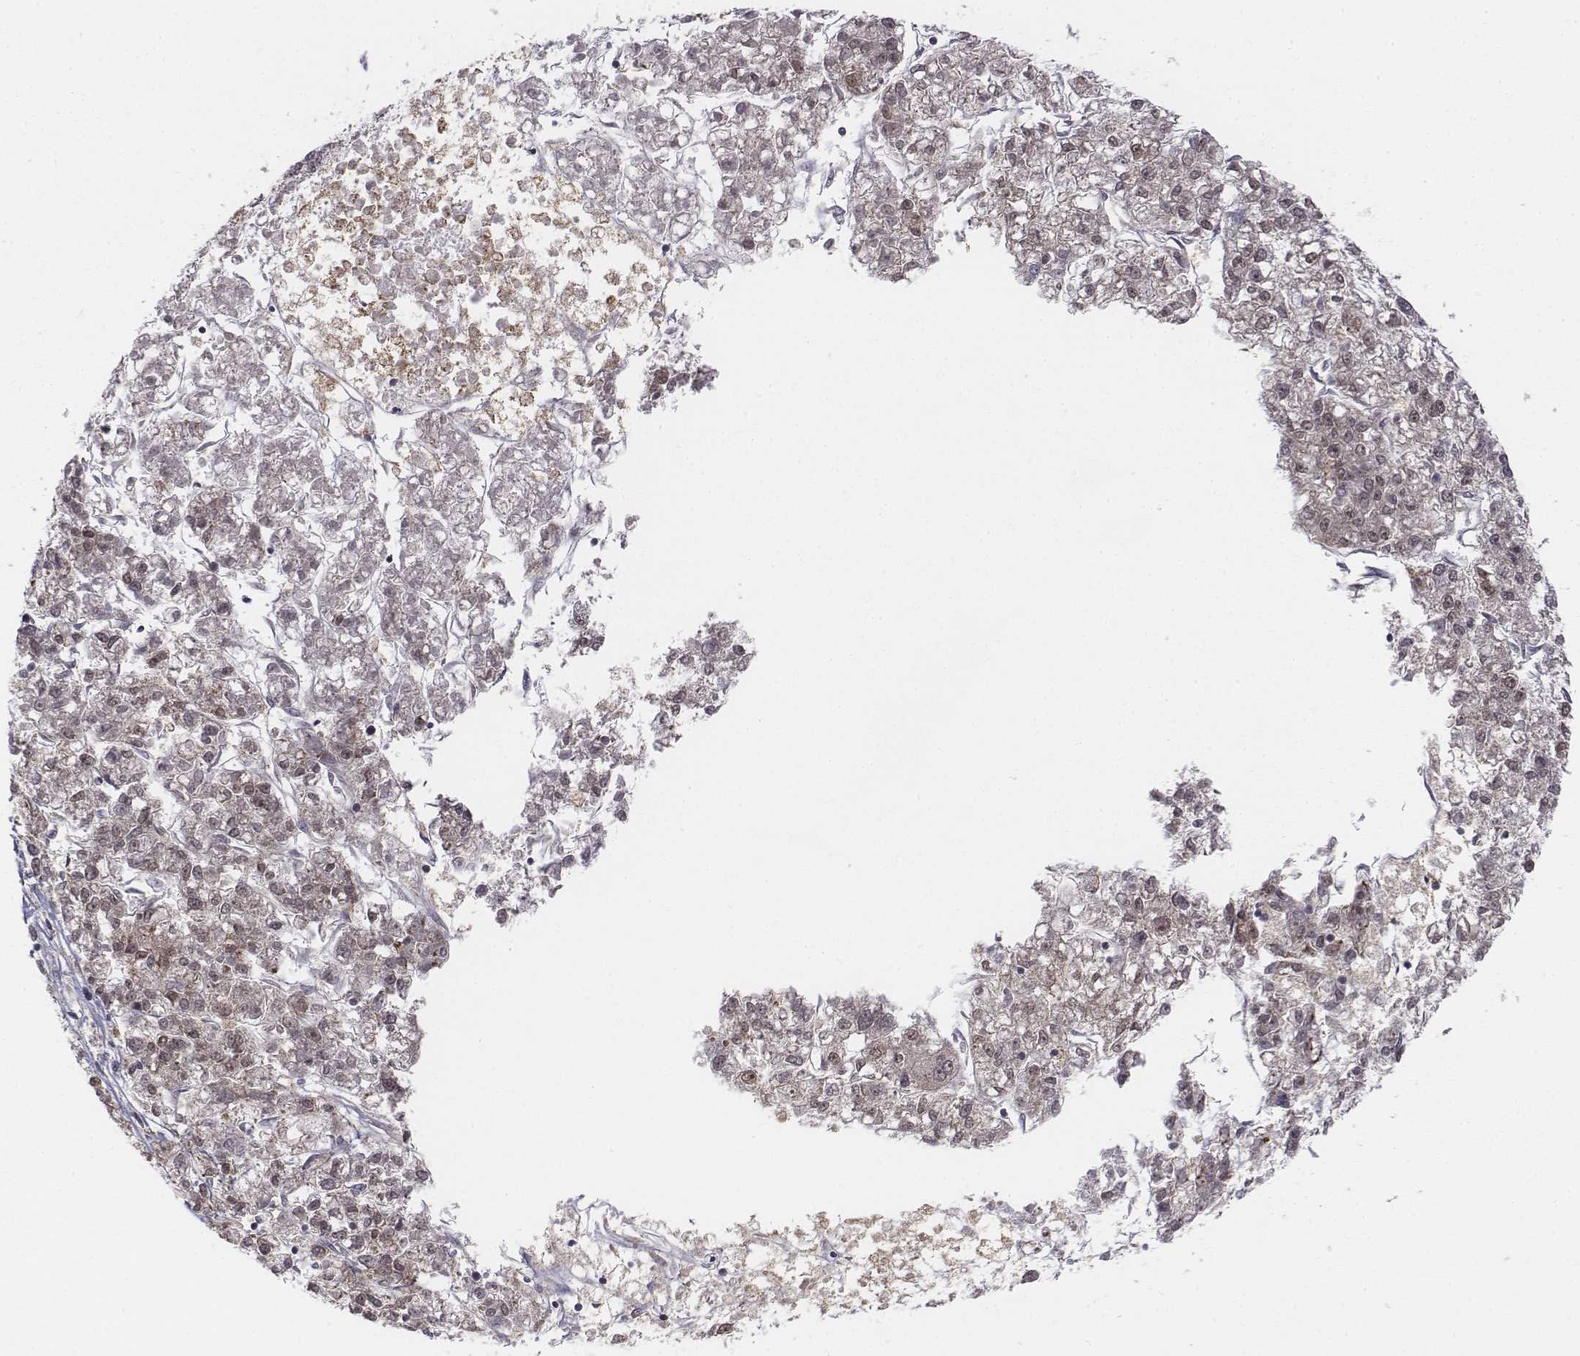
{"staining": {"intensity": "weak", "quantity": "25%-75%", "location": "cytoplasmic/membranous,nuclear"}, "tissue": "liver cancer", "cell_type": "Tumor cells", "image_type": "cancer", "snomed": [{"axis": "morphology", "description": "Carcinoma, Hepatocellular, NOS"}, {"axis": "topography", "description": "Liver"}], "caption": "Hepatocellular carcinoma (liver) was stained to show a protein in brown. There is low levels of weak cytoplasmic/membranous and nuclear staining in approximately 25%-75% of tumor cells. The staining was performed using DAB, with brown indicating positive protein expression. Nuclei are stained blue with hematoxylin.", "gene": "ZFYVE19", "patient": {"sex": "male", "age": 56}}